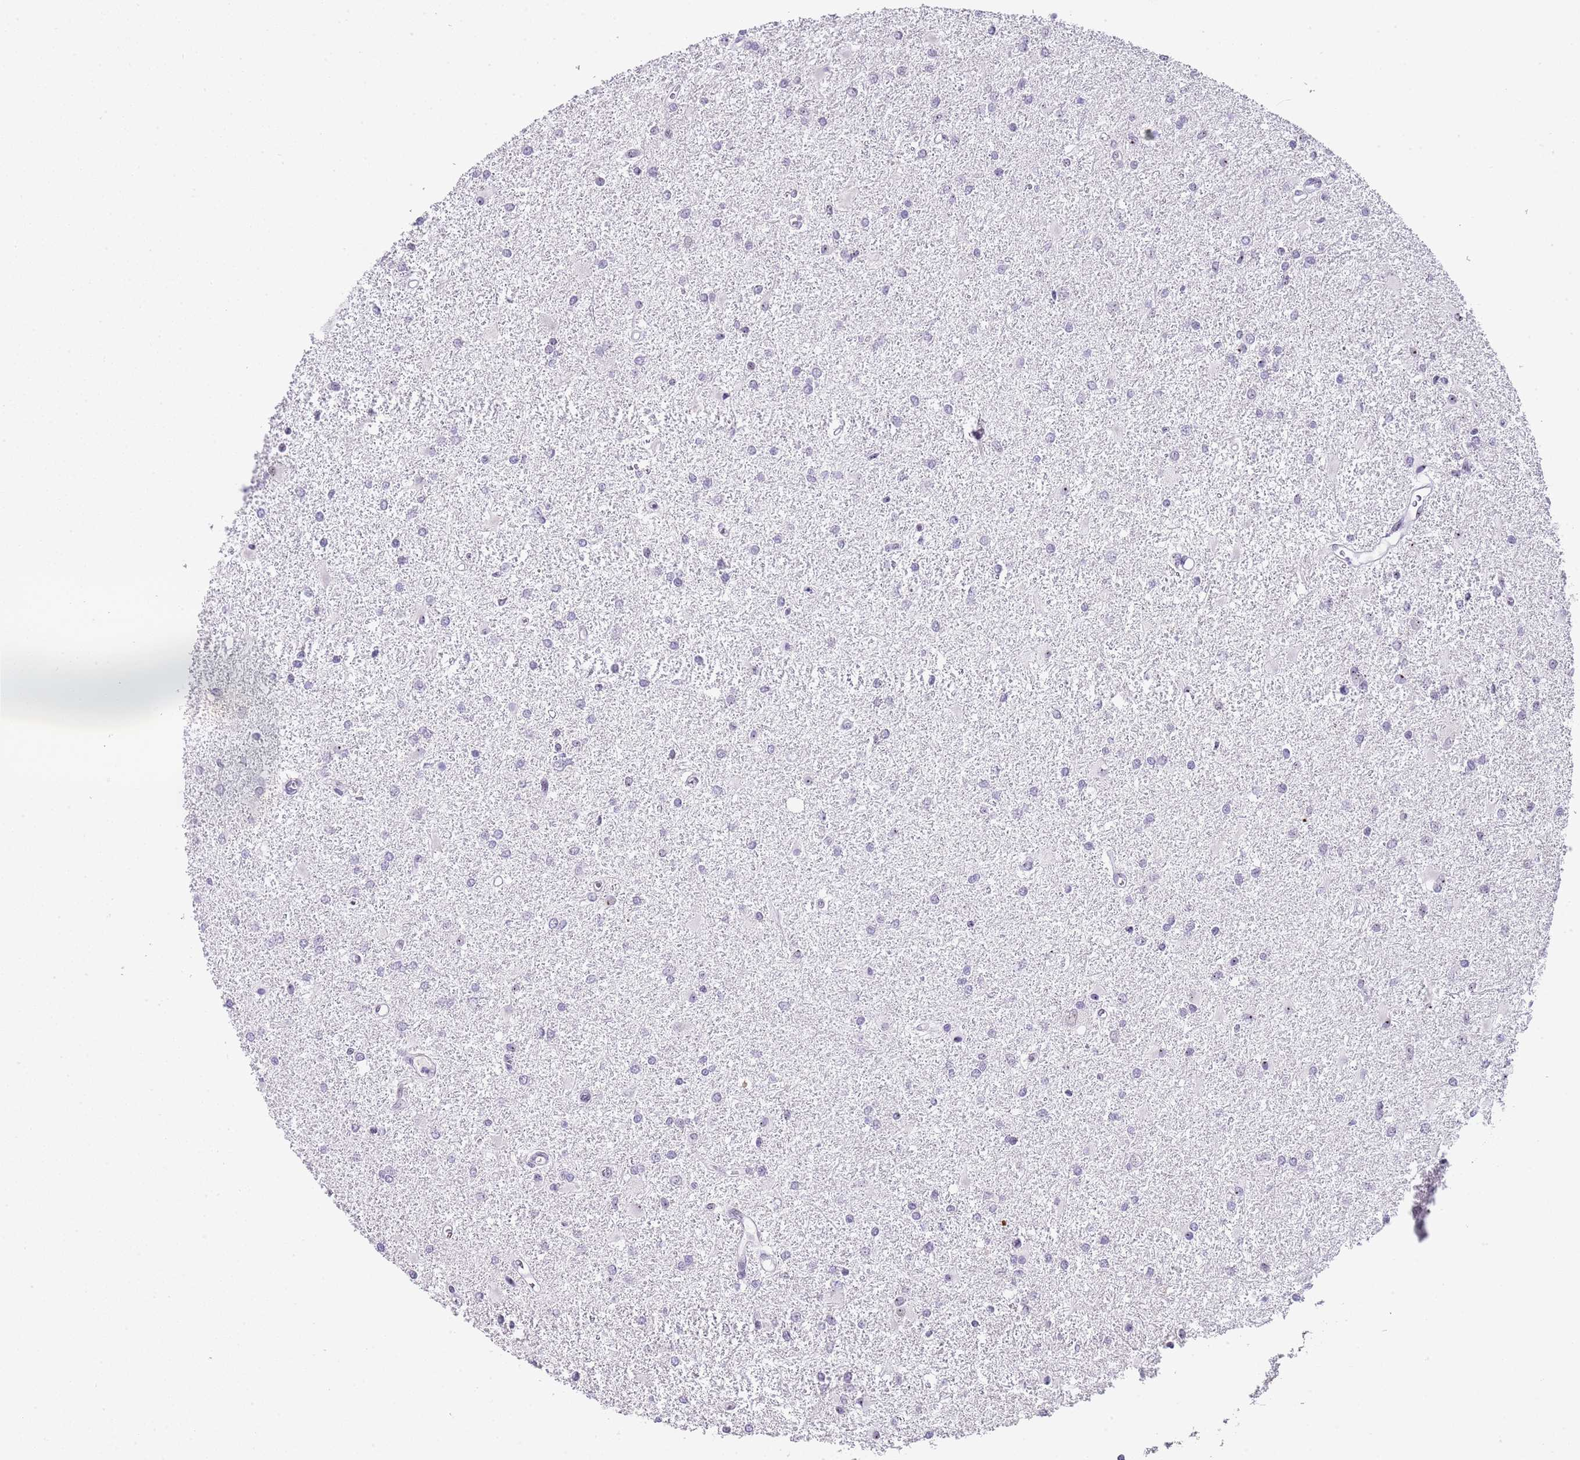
{"staining": {"intensity": "negative", "quantity": "none", "location": "none"}, "tissue": "glioma", "cell_type": "Tumor cells", "image_type": "cancer", "snomed": [{"axis": "morphology", "description": "Glioma, malignant, High grade"}, {"axis": "topography", "description": "Brain"}], "caption": "This is a histopathology image of immunohistochemistry (IHC) staining of malignant glioma (high-grade), which shows no expression in tumor cells. (DAB (3,3'-diaminobenzidine) immunohistochemistry, high magnification).", "gene": "NOP56", "patient": {"sex": "female", "age": 50}}